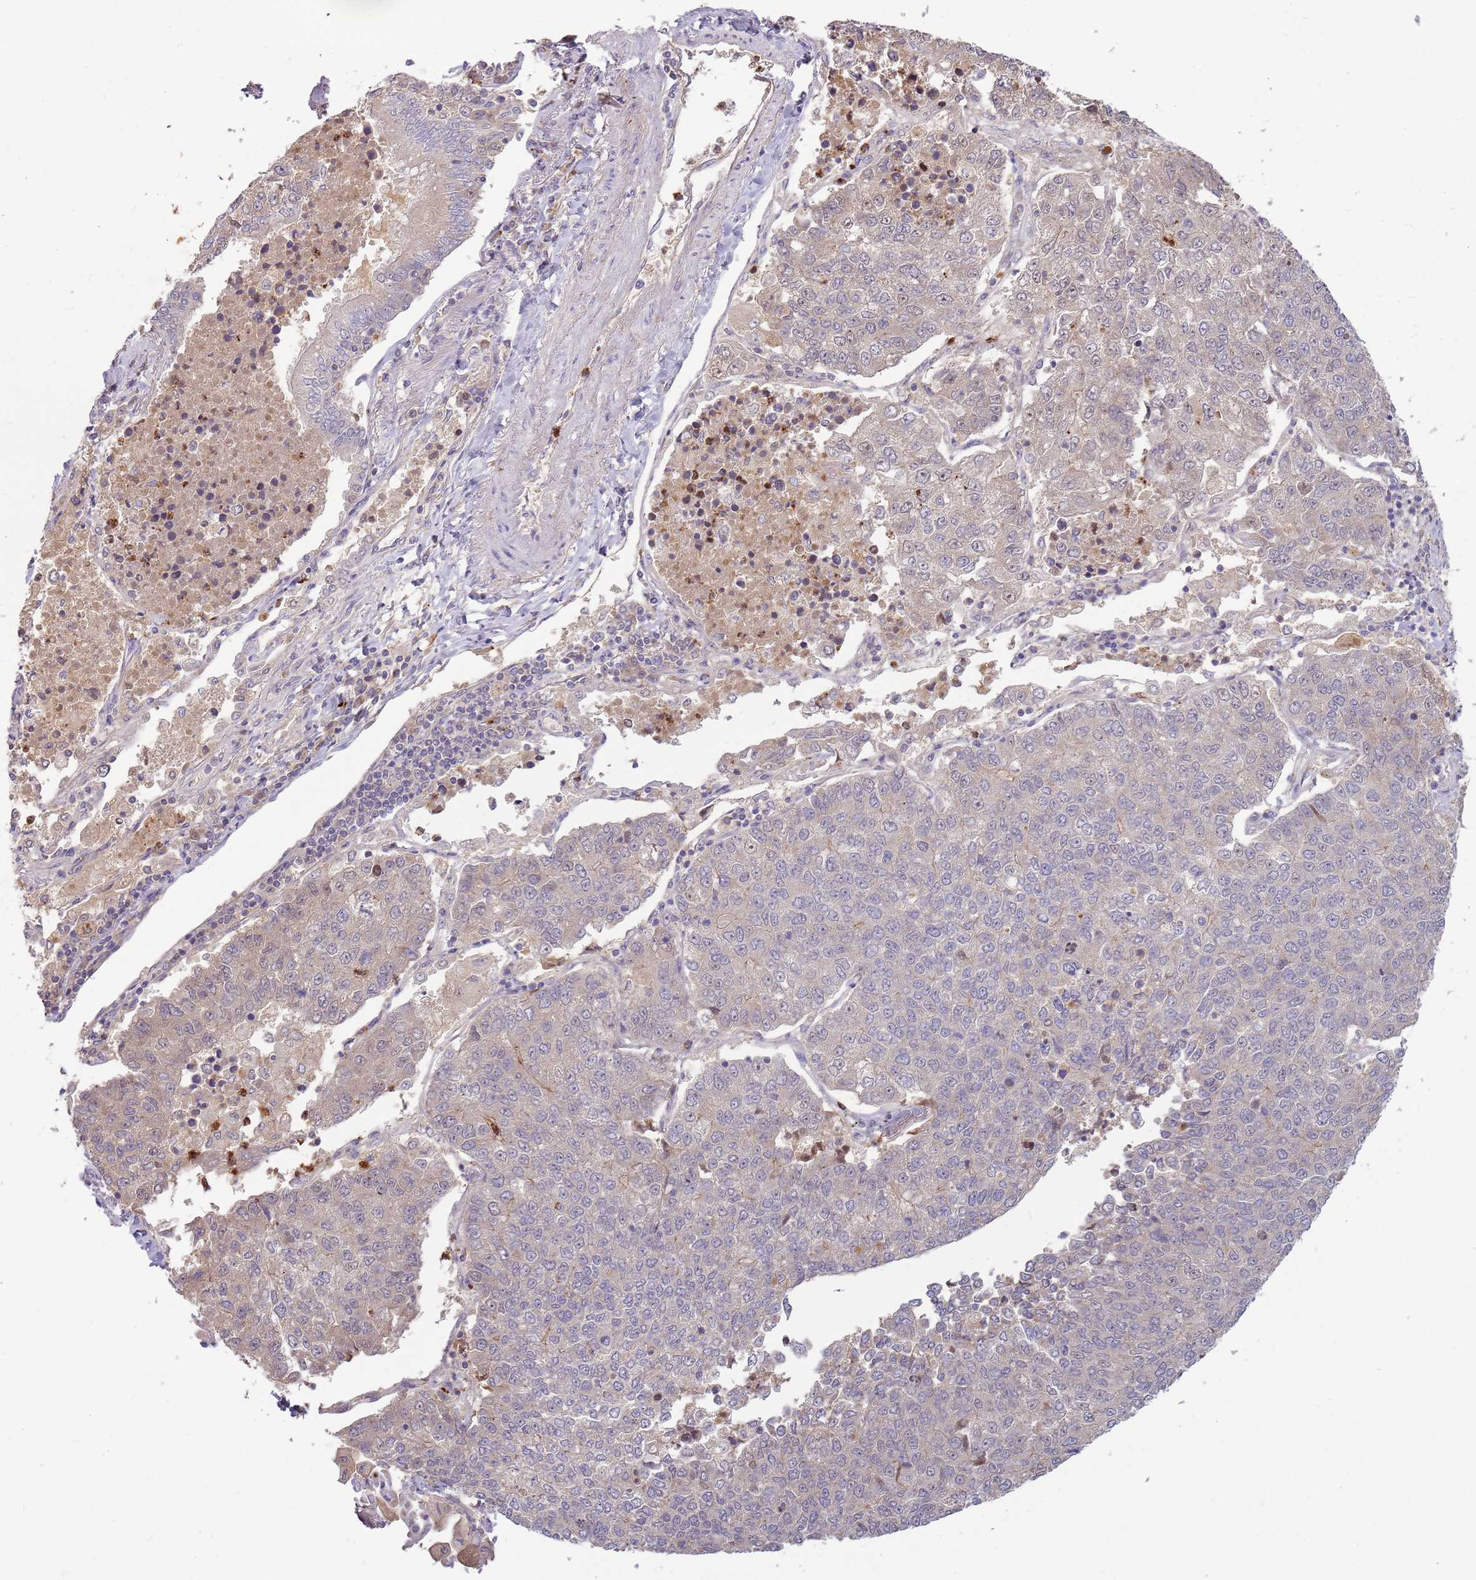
{"staining": {"intensity": "weak", "quantity": "<25%", "location": "cytoplasmic/membranous"}, "tissue": "lung cancer", "cell_type": "Tumor cells", "image_type": "cancer", "snomed": [{"axis": "morphology", "description": "Squamous cell carcinoma, NOS"}, {"axis": "topography", "description": "Lung"}], "caption": "A histopathology image of lung cancer stained for a protein displays no brown staining in tumor cells.", "gene": "NBPF6", "patient": {"sex": "female", "age": 70}}